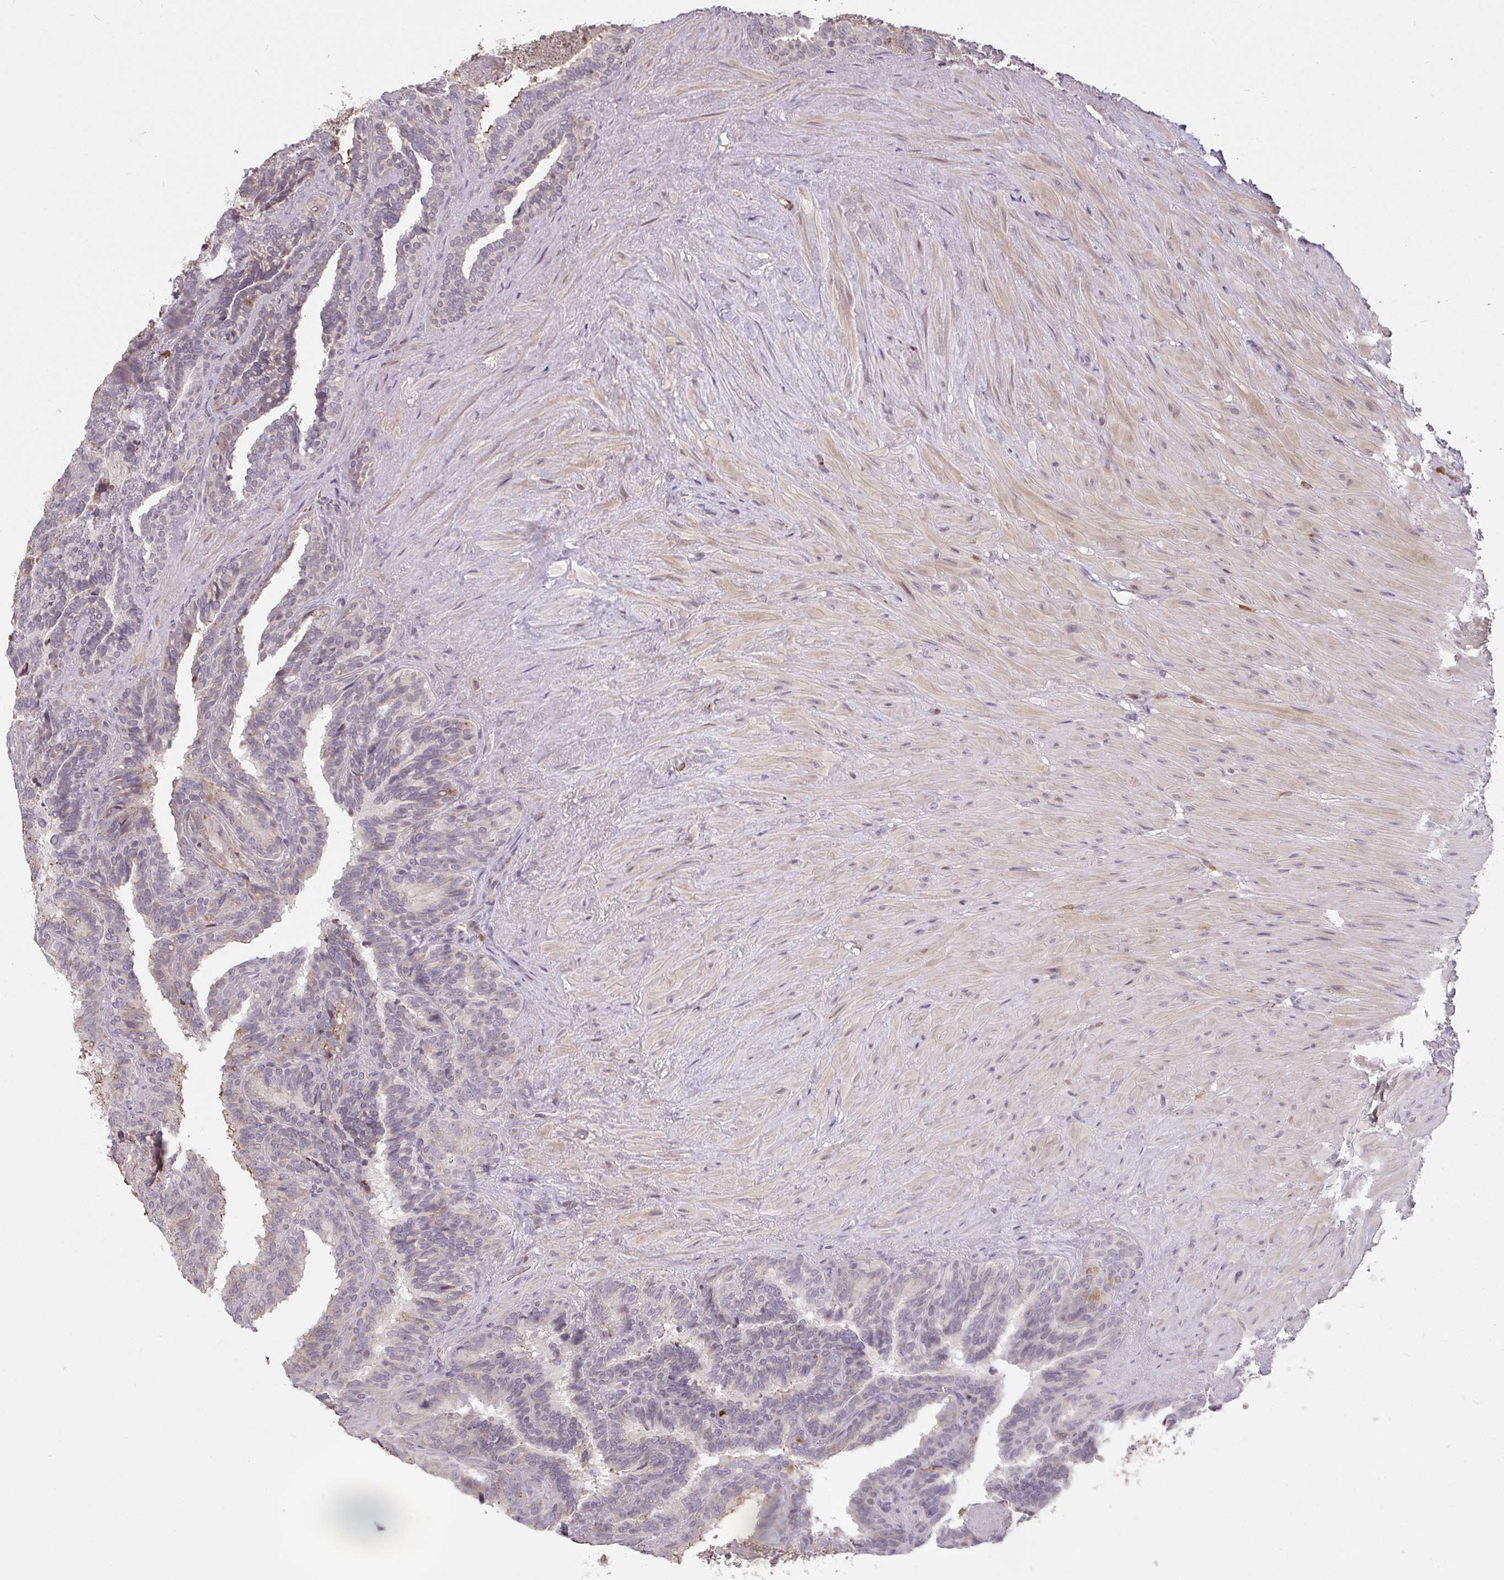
{"staining": {"intensity": "moderate", "quantity": "<25%", "location": "cytoplasmic/membranous"}, "tissue": "seminal vesicle", "cell_type": "Glandular cells", "image_type": "normal", "snomed": [{"axis": "morphology", "description": "Normal tissue, NOS"}, {"axis": "topography", "description": "Seminal veicle"}], "caption": "The image displays a brown stain indicating the presence of a protein in the cytoplasmic/membranous of glandular cells in seminal vesicle.", "gene": "FCER1A", "patient": {"sex": "male", "age": 60}}